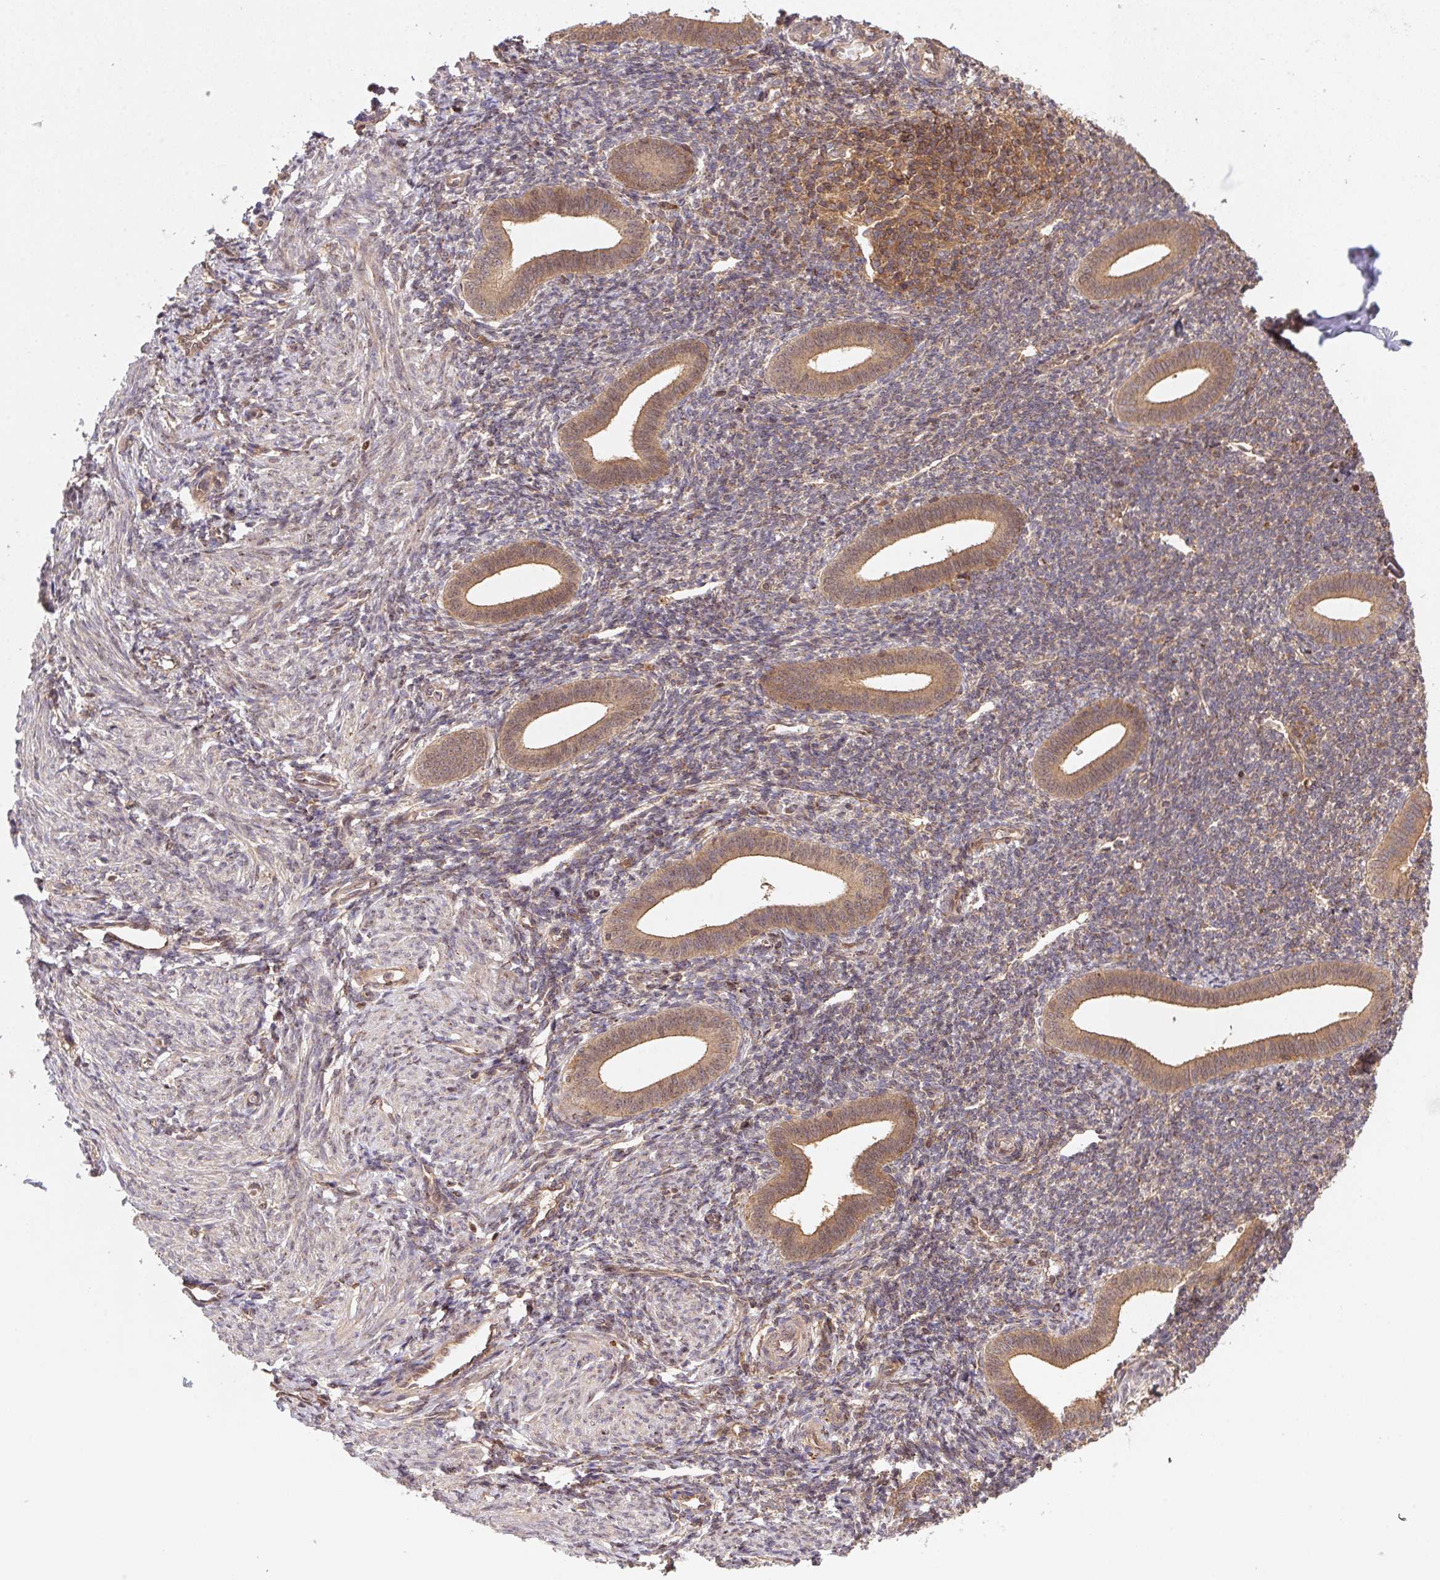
{"staining": {"intensity": "weak", "quantity": ">75%", "location": "cytoplasmic/membranous"}, "tissue": "endometrium", "cell_type": "Cells in endometrial stroma", "image_type": "normal", "snomed": [{"axis": "morphology", "description": "Normal tissue, NOS"}, {"axis": "topography", "description": "Endometrium"}], "caption": "Immunohistochemistry of normal human endometrium reveals low levels of weak cytoplasmic/membranous staining in about >75% of cells in endometrial stroma. The staining is performed using DAB (3,3'-diaminobenzidine) brown chromogen to label protein expression. The nuclei are counter-stained blue using hematoxylin.", "gene": "MEX3D", "patient": {"sex": "female", "age": 25}}